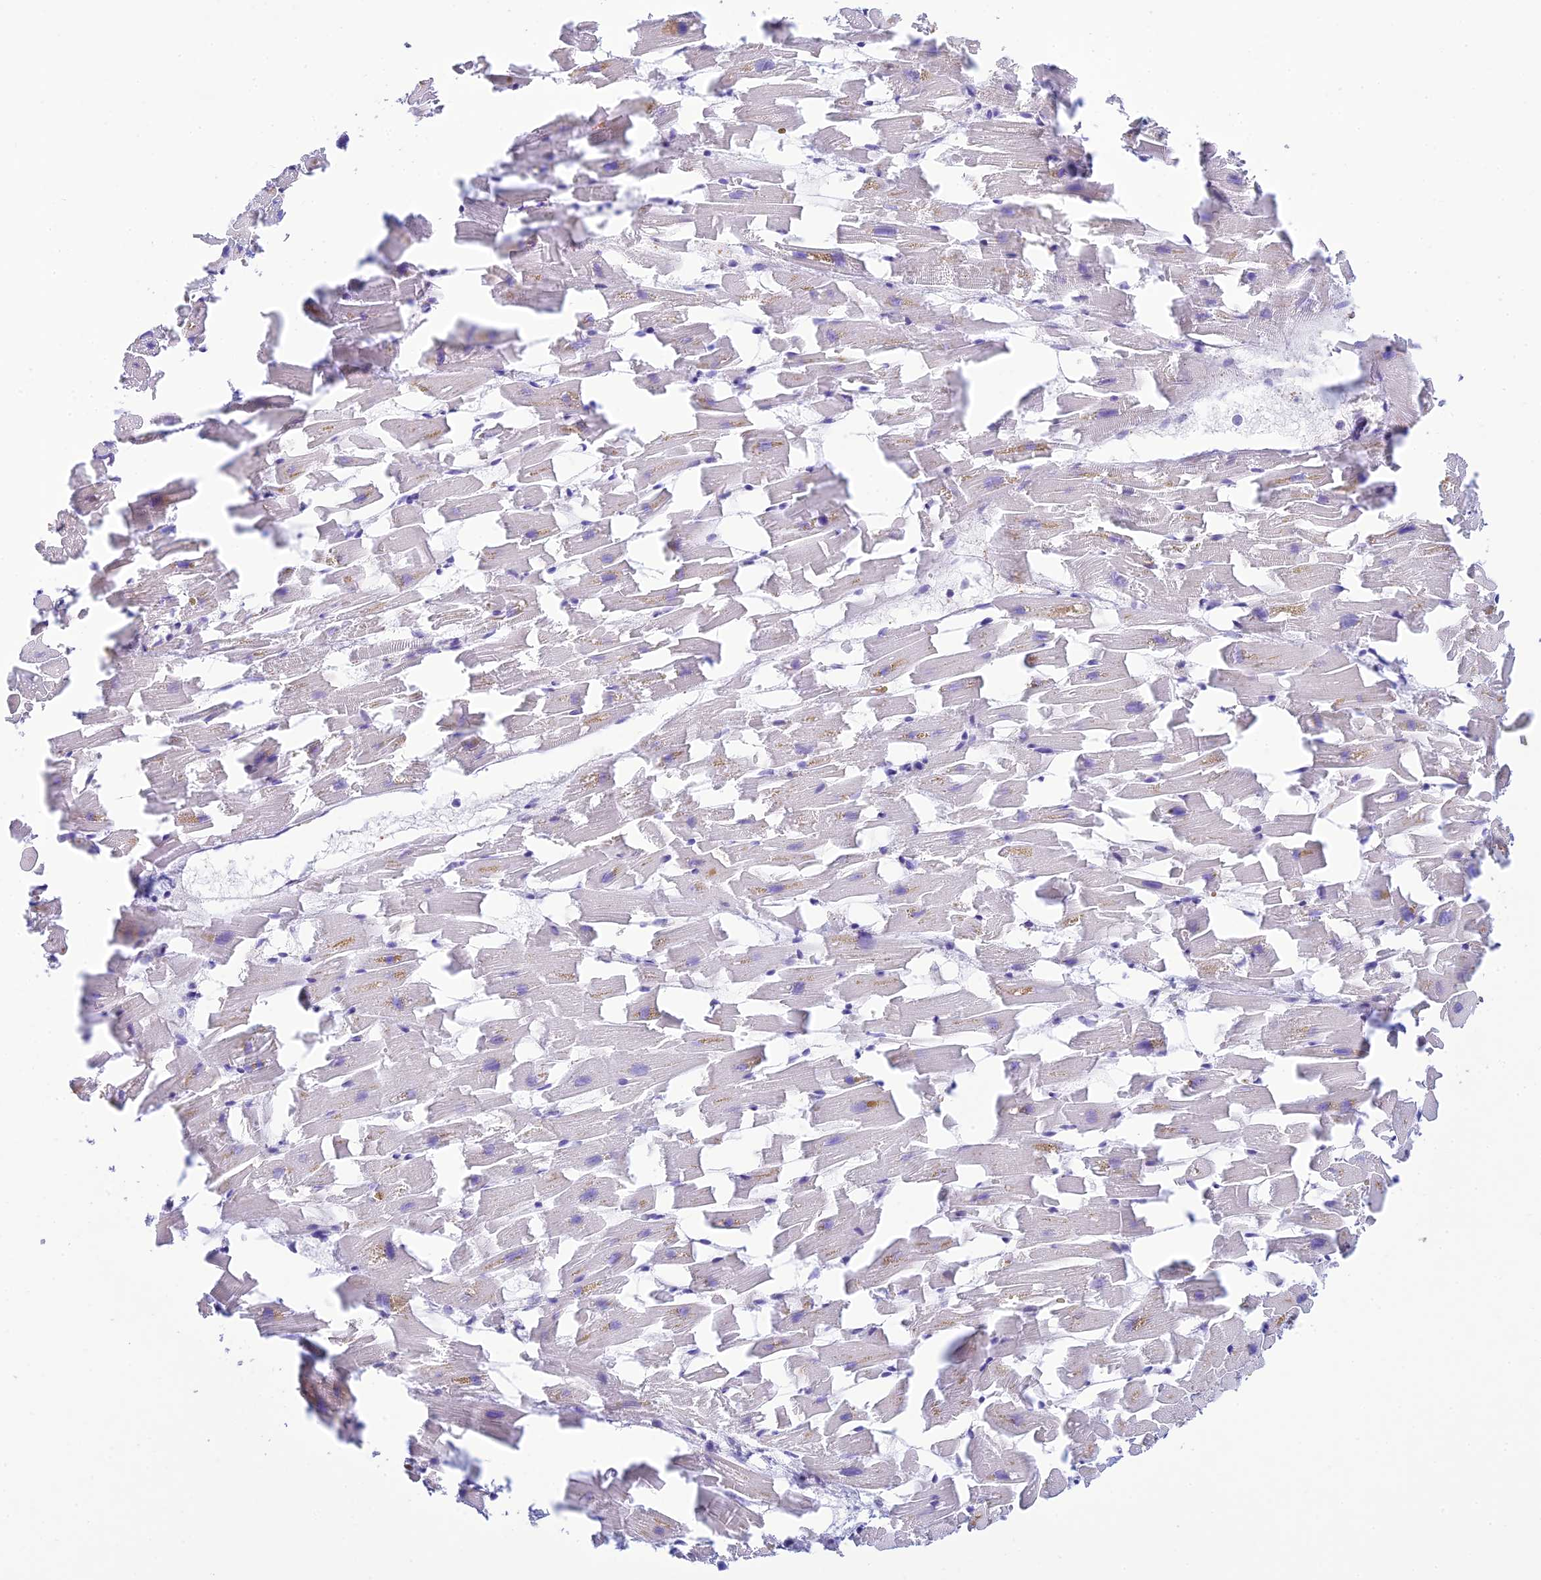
{"staining": {"intensity": "negative", "quantity": "none", "location": "none"}, "tissue": "heart muscle", "cell_type": "Cardiomyocytes", "image_type": "normal", "snomed": [{"axis": "morphology", "description": "Normal tissue, NOS"}, {"axis": "topography", "description": "Heart"}], "caption": "This micrograph is of benign heart muscle stained with immunohistochemistry to label a protein in brown with the nuclei are counter-stained blue. There is no expression in cardiomyocytes.", "gene": "FBXW4", "patient": {"sex": "female", "age": 64}}